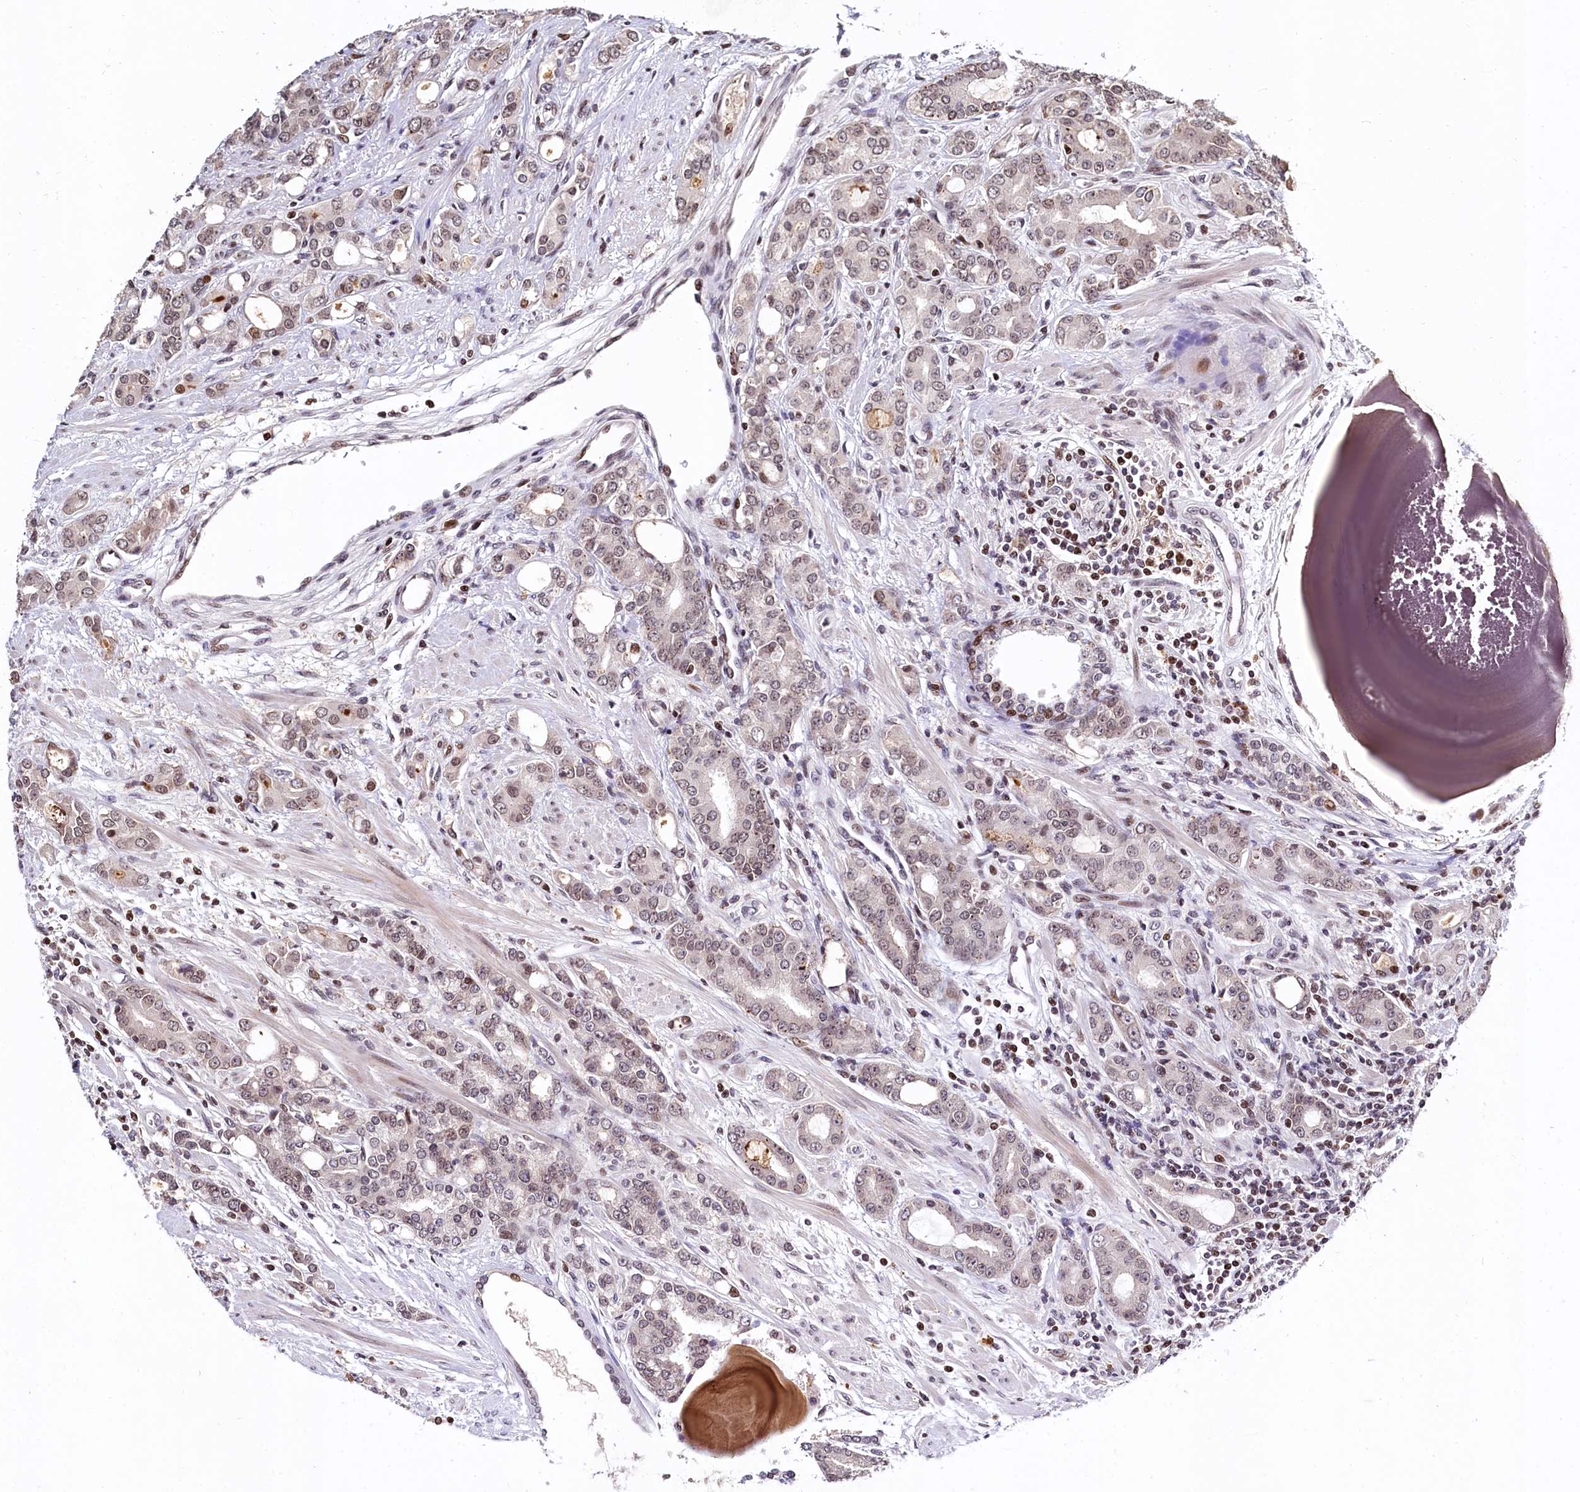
{"staining": {"intensity": "weak", "quantity": "<25%", "location": "nuclear"}, "tissue": "prostate cancer", "cell_type": "Tumor cells", "image_type": "cancer", "snomed": [{"axis": "morphology", "description": "Adenocarcinoma, High grade"}, {"axis": "topography", "description": "Prostate"}], "caption": "The histopathology image shows no significant positivity in tumor cells of high-grade adenocarcinoma (prostate).", "gene": "FAM217B", "patient": {"sex": "male", "age": 62}}